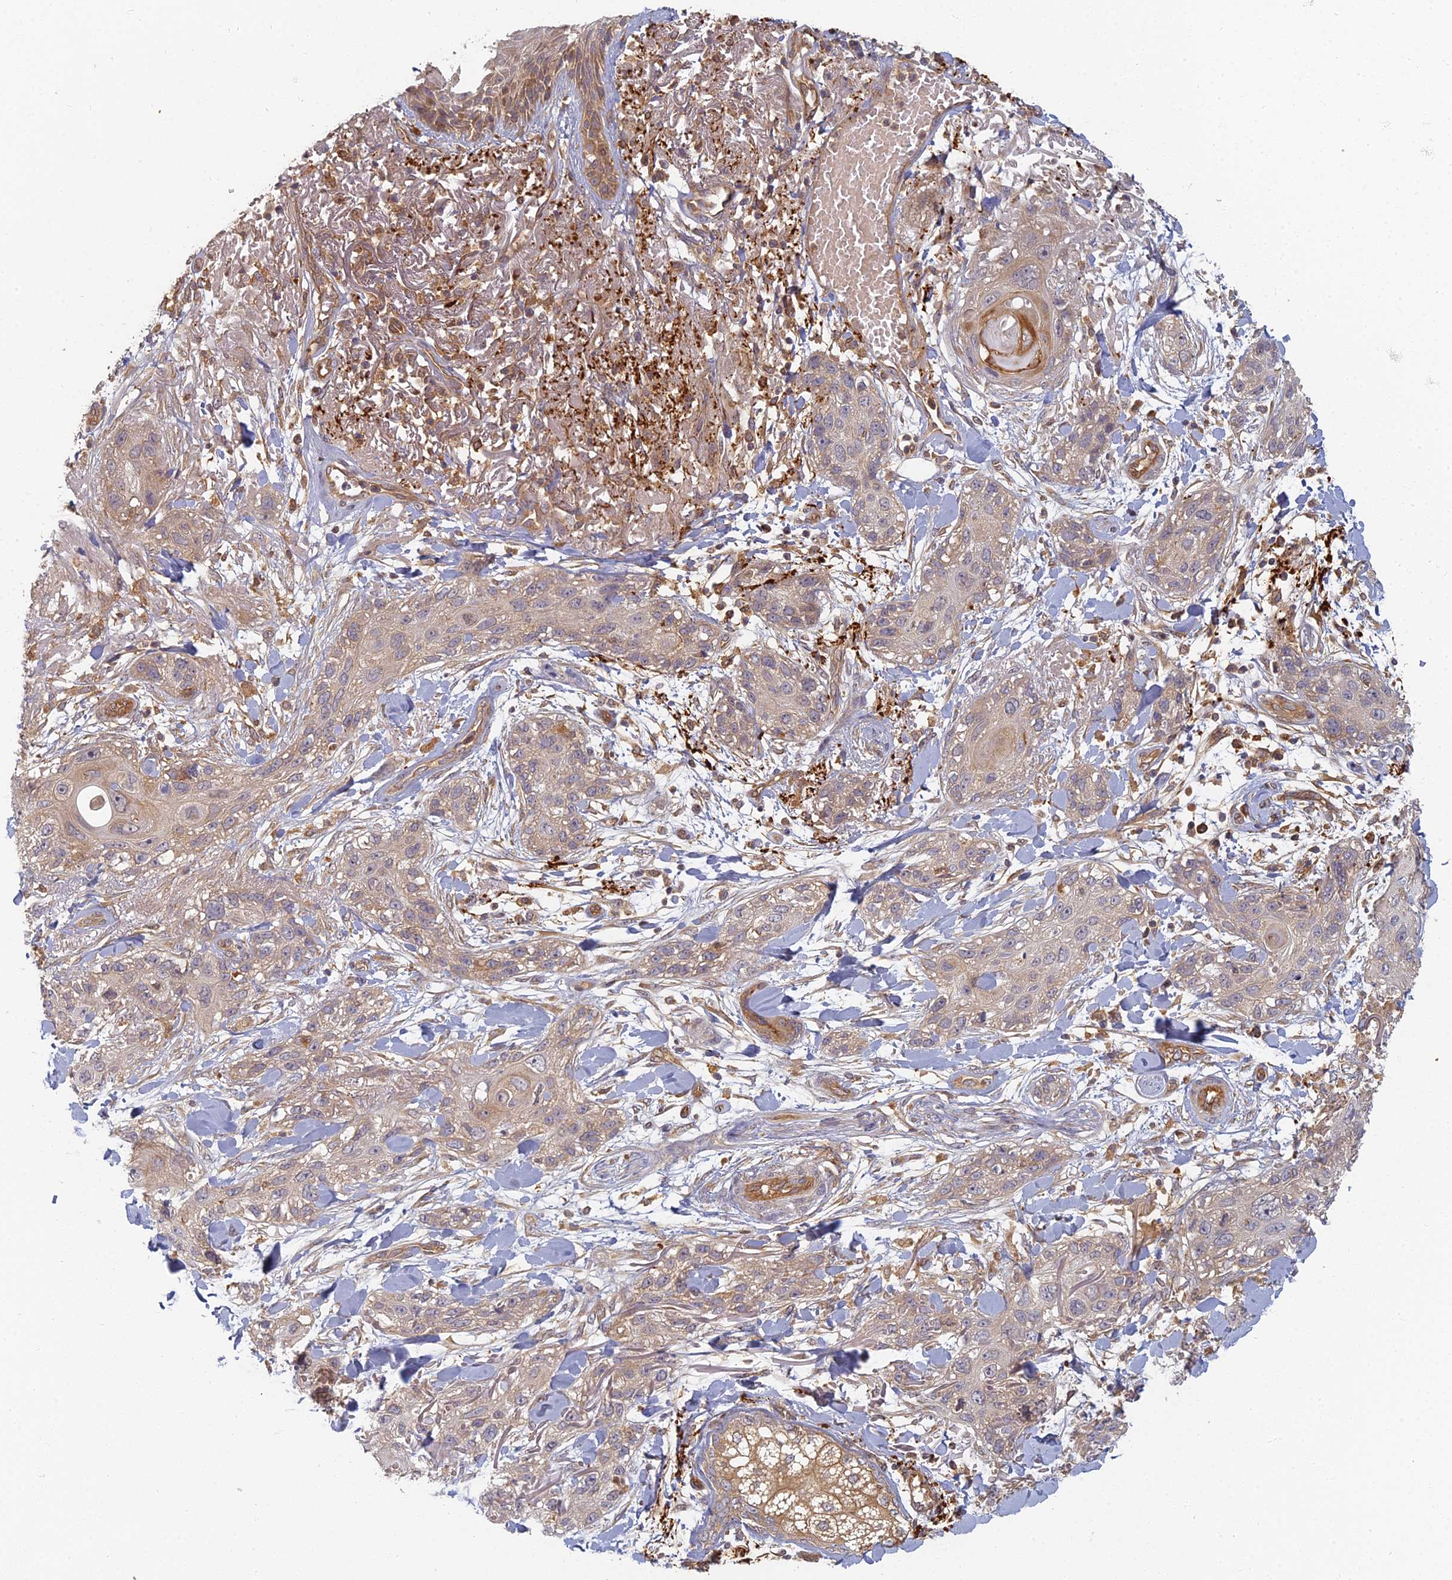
{"staining": {"intensity": "weak", "quantity": "25%-75%", "location": "cytoplasmic/membranous"}, "tissue": "skin cancer", "cell_type": "Tumor cells", "image_type": "cancer", "snomed": [{"axis": "morphology", "description": "Normal tissue, NOS"}, {"axis": "morphology", "description": "Squamous cell carcinoma, NOS"}, {"axis": "topography", "description": "Skin"}], "caption": "Tumor cells display low levels of weak cytoplasmic/membranous positivity in about 25%-75% of cells in human squamous cell carcinoma (skin).", "gene": "INO80D", "patient": {"sex": "male", "age": 72}}